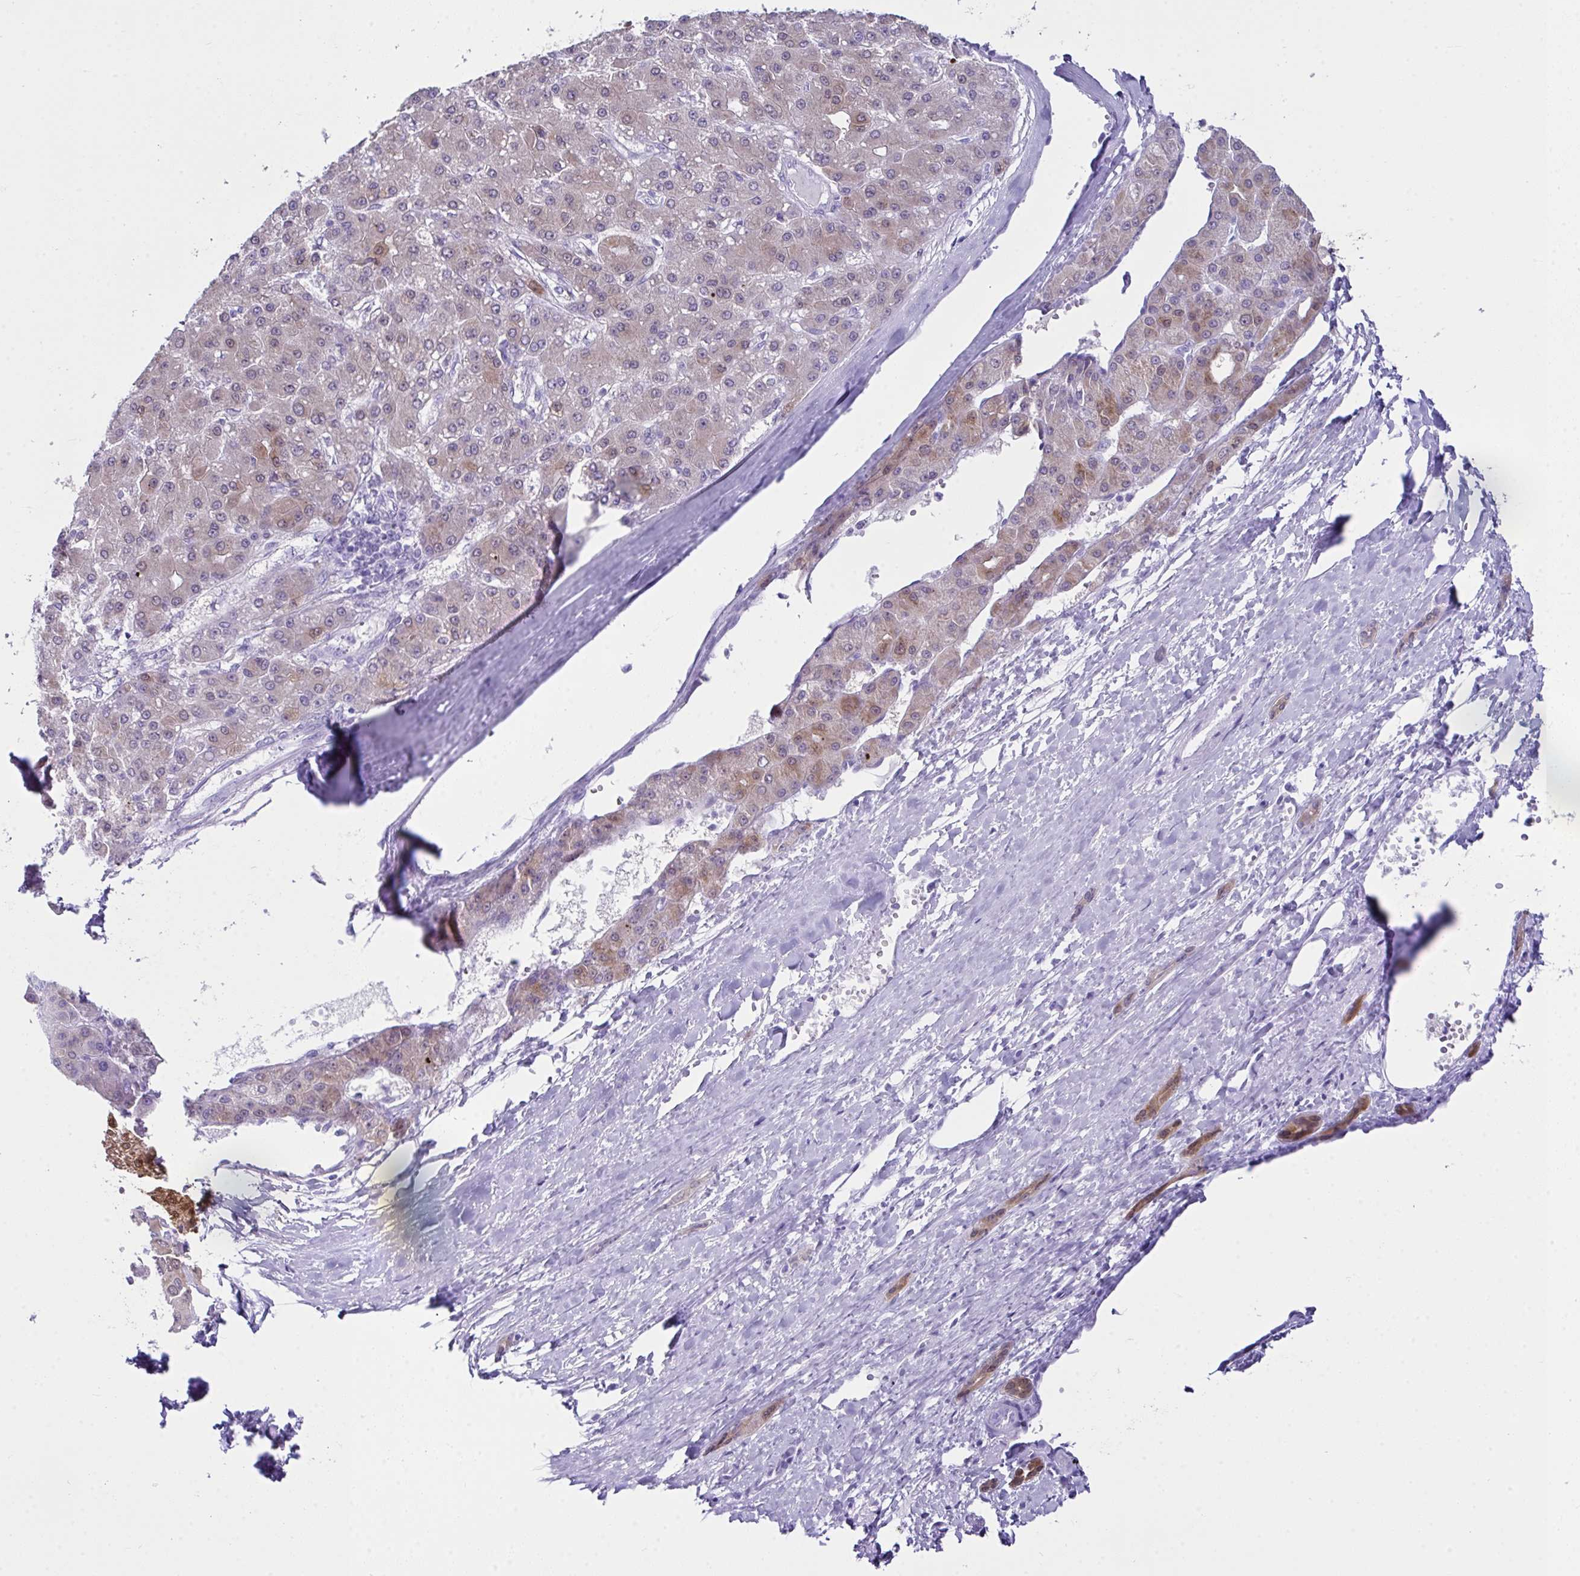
{"staining": {"intensity": "weak", "quantity": "<25%", "location": "cytoplasmic/membranous,nuclear"}, "tissue": "liver cancer", "cell_type": "Tumor cells", "image_type": "cancer", "snomed": [{"axis": "morphology", "description": "Carcinoma, Hepatocellular, NOS"}, {"axis": "topography", "description": "Liver"}], "caption": "This is an IHC image of human liver cancer (hepatocellular carcinoma). There is no expression in tumor cells.", "gene": "LGALS4", "patient": {"sex": "male", "age": 67}}